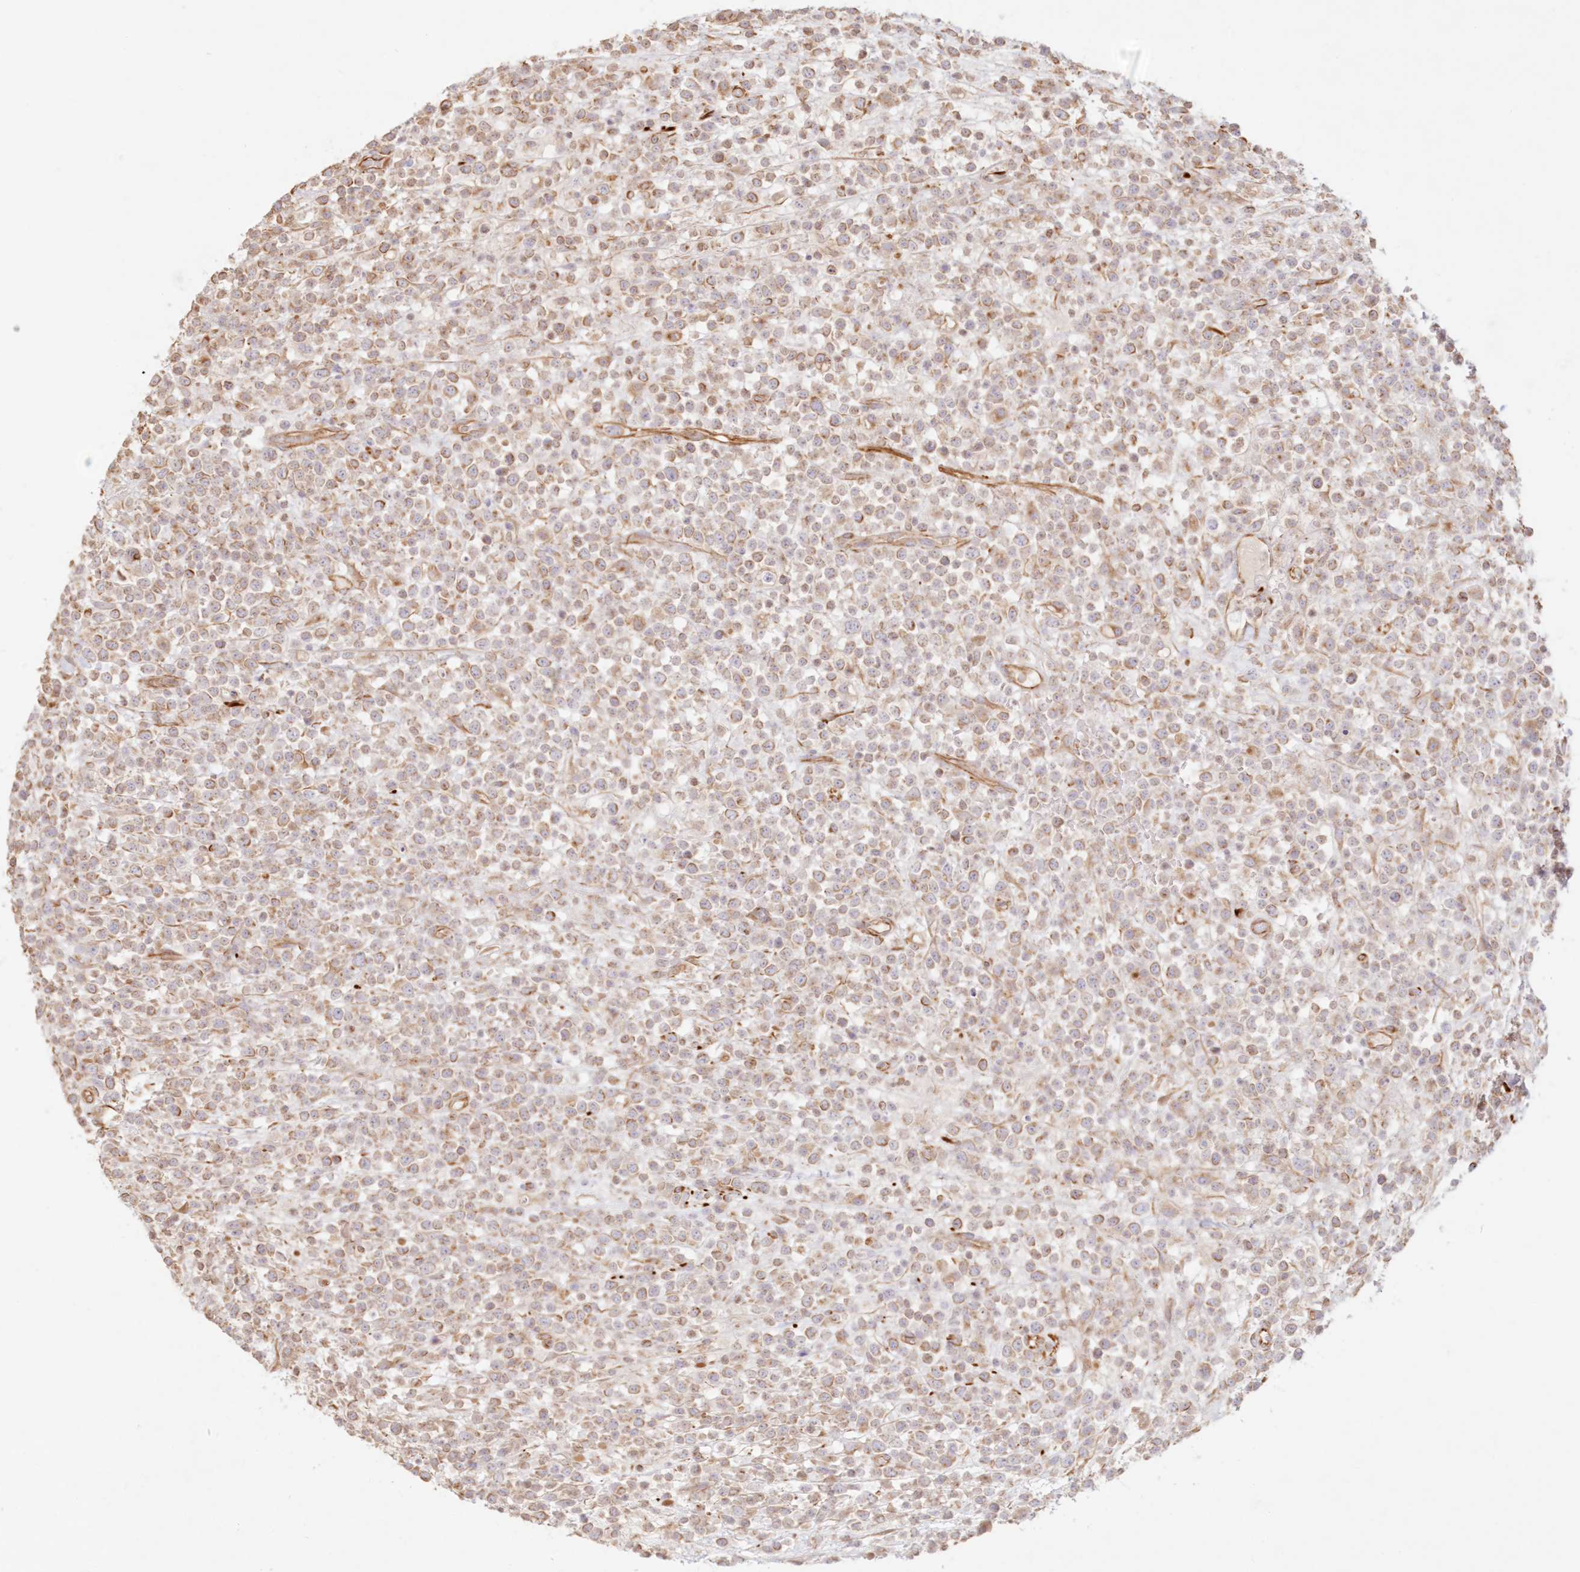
{"staining": {"intensity": "moderate", "quantity": "25%-75%", "location": "cytoplasmic/membranous"}, "tissue": "lymphoma", "cell_type": "Tumor cells", "image_type": "cancer", "snomed": [{"axis": "morphology", "description": "Malignant lymphoma, non-Hodgkin's type, High grade"}, {"axis": "topography", "description": "Colon"}], "caption": "The photomicrograph displays a brown stain indicating the presence of a protein in the cytoplasmic/membranous of tumor cells in lymphoma.", "gene": "DMRTB1", "patient": {"sex": "female", "age": 53}}